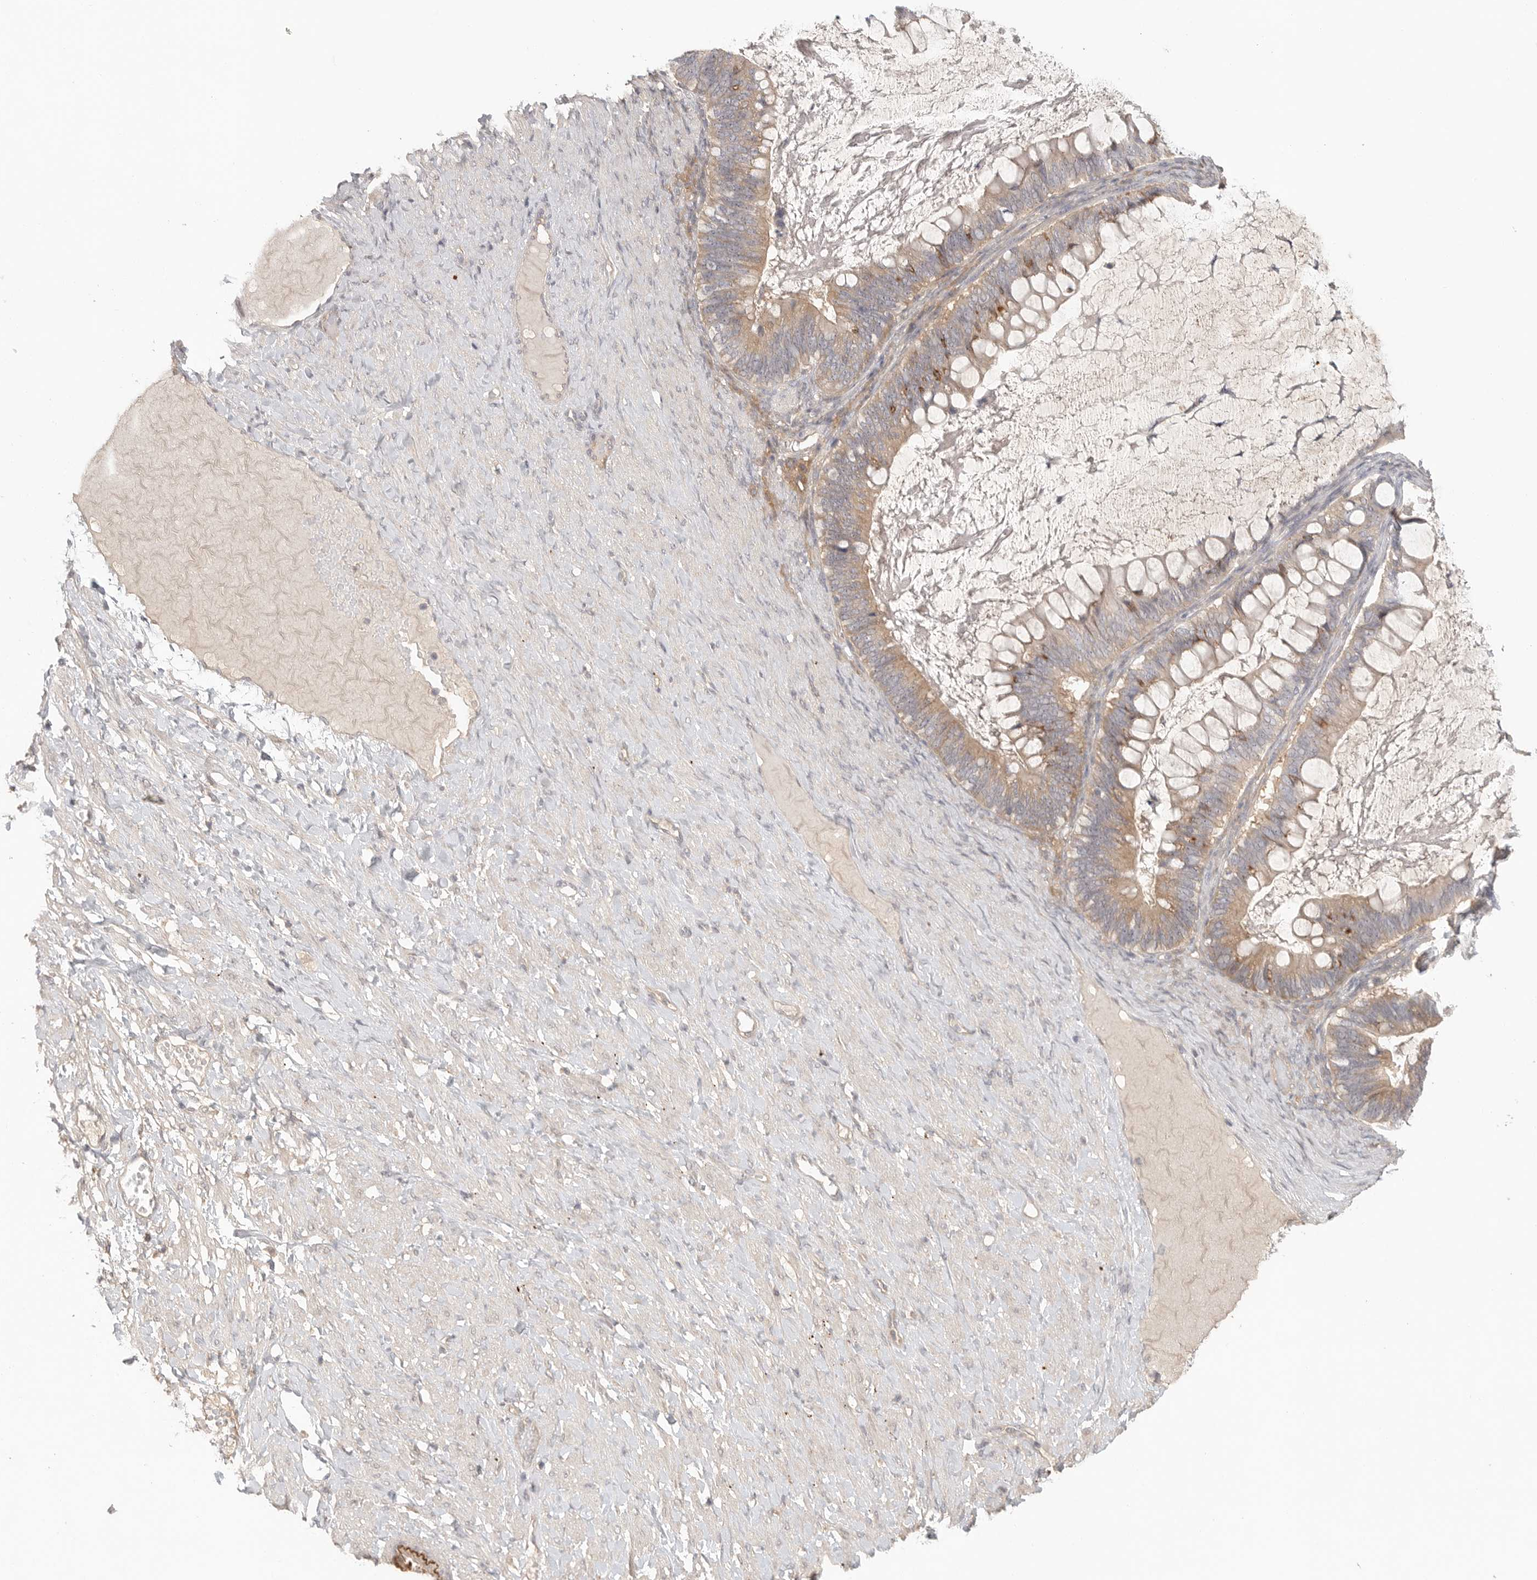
{"staining": {"intensity": "moderate", "quantity": ">75%", "location": "cytoplasmic/membranous"}, "tissue": "ovarian cancer", "cell_type": "Tumor cells", "image_type": "cancer", "snomed": [{"axis": "morphology", "description": "Cystadenocarcinoma, mucinous, NOS"}, {"axis": "topography", "description": "Ovary"}], "caption": "This image demonstrates IHC staining of ovarian cancer (mucinous cystadenocarcinoma), with medium moderate cytoplasmic/membranous positivity in approximately >75% of tumor cells.", "gene": "HDAC6", "patient": {"sex": "female", "age": 61}}